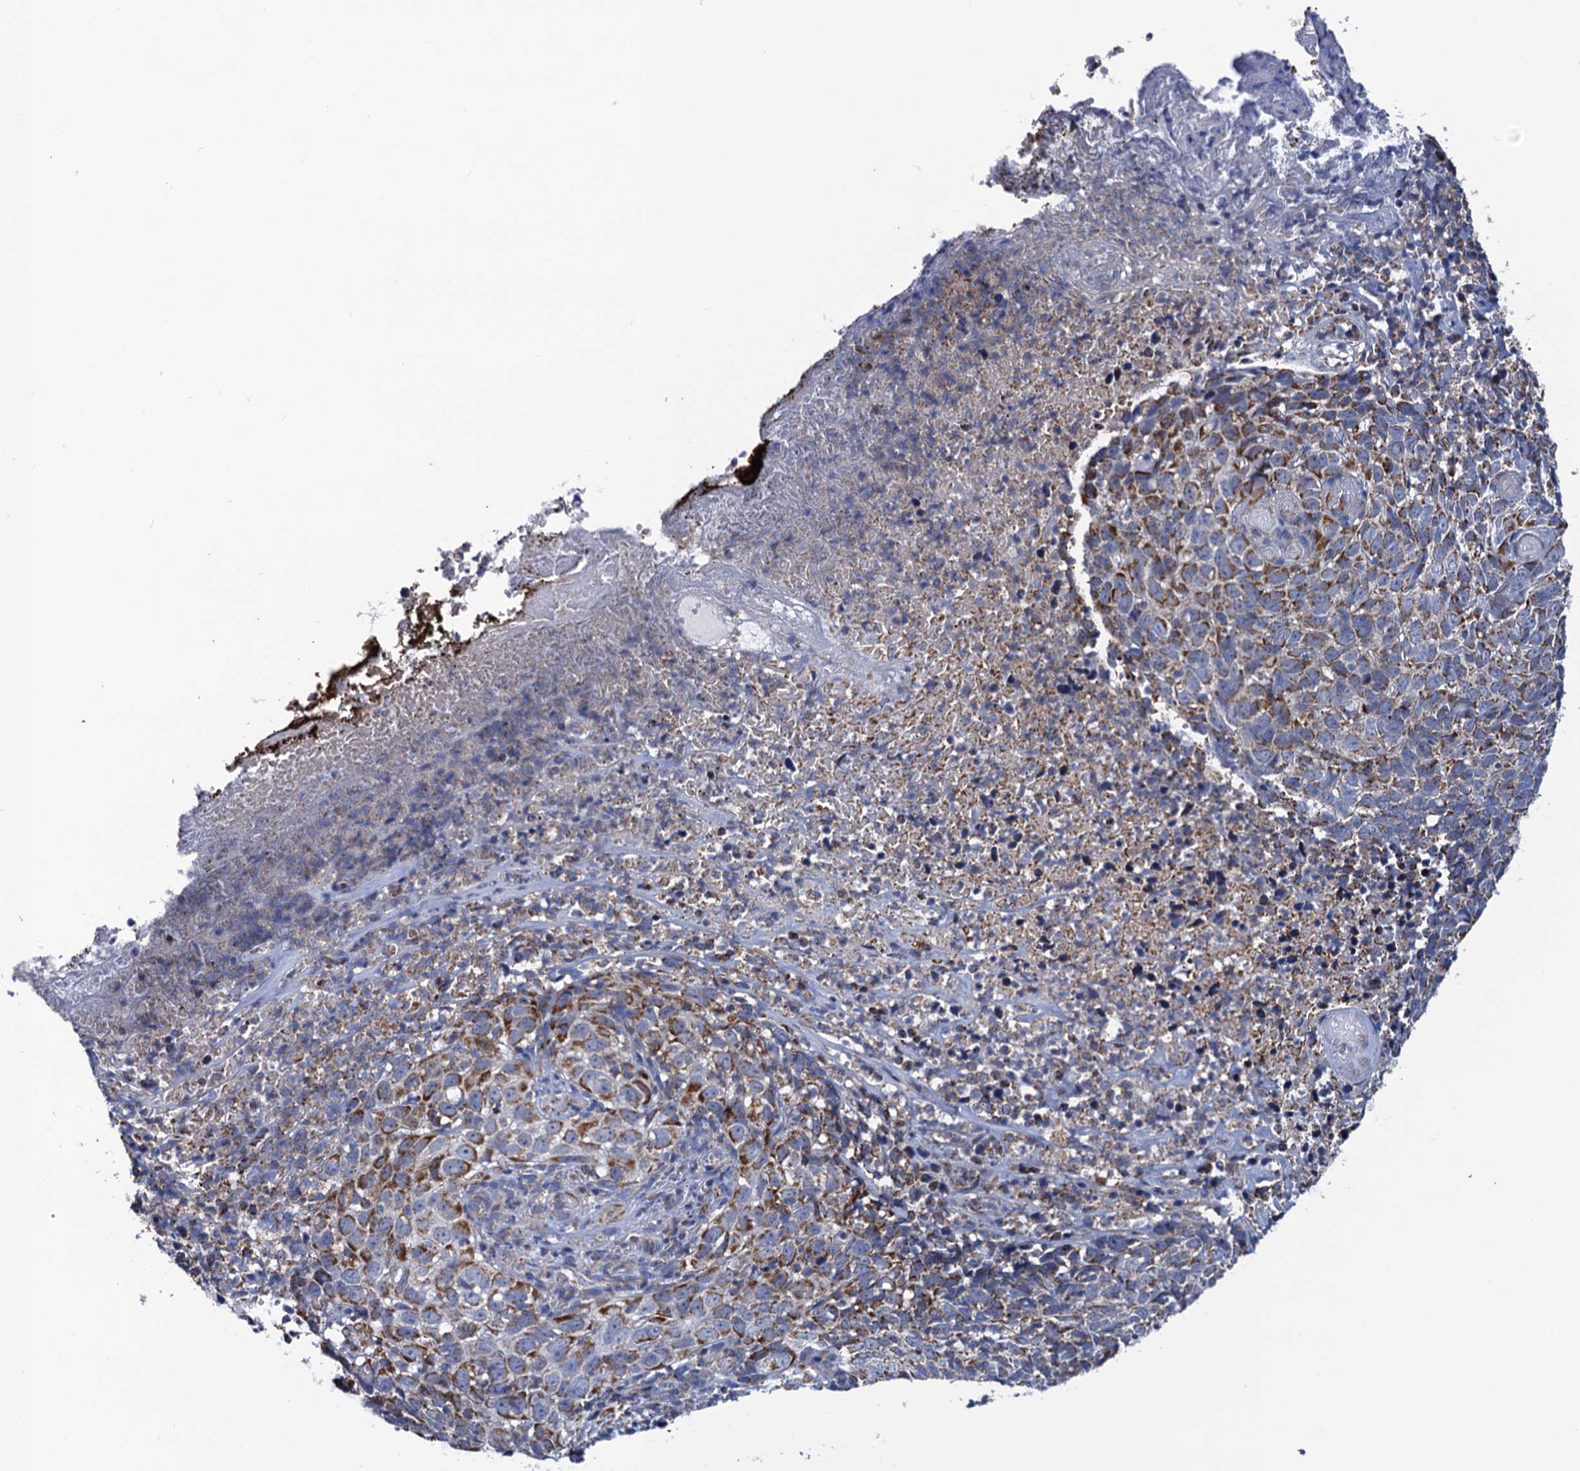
{"staining": {"intensity": "moderate", "quantity": "25%-75%", "location": "cytoplasmic/membranous"}, "tissue": "skin cancer", "cell_type": "Tumor cells", "image_type": "cancer", "snomed": [{"axis": "morphology", "description": "Basal cell carcinoma"}, {"axis": "topography", "description": "Skin"}], "caption": "Immunohistochemical staining of basal cell carcinoma (skin) demonstrates moderate cytoplasmic/membranous protein positivity in about 25%-75% of tumor cells.", "gene": "PTCD3", "patient": {"sex": "female", "age": 84}}